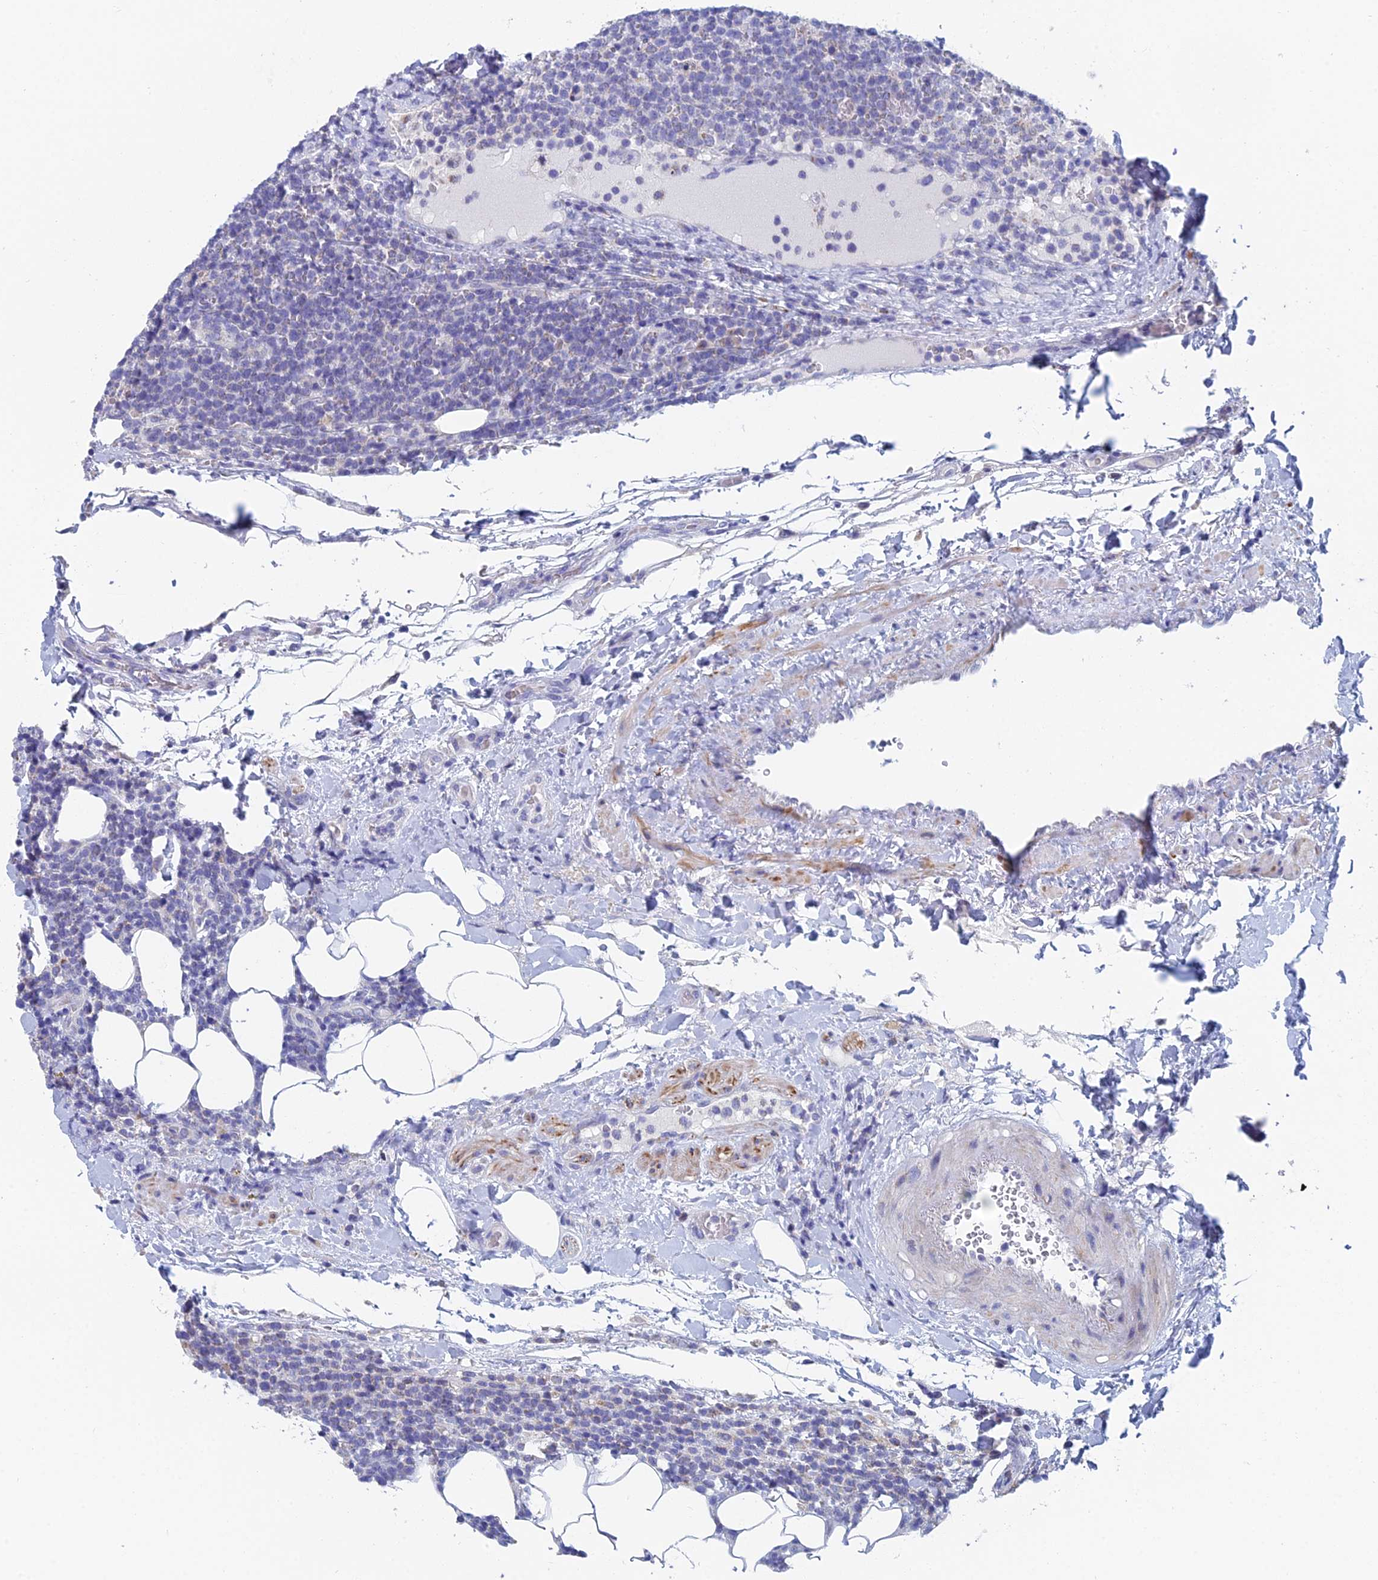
{"staining": {"intensity": "weak", "quantity": "<25%", "location": "cytoplasmic/membranous"}, "tissue": "lymphoma", "cell_type": "Tumor cells", "image_type": "cancer", "snomed": [{"axis": "morphology", "description": "Malignant lymphoma, non-Hodgkin's type, High grade"}, {"axis": "topography", "description": "Lymph node"}], "caption": "Tumor cells show no significant positivity in lymphoma.", "gene": "ACSM1", "patient": {"sex": "male", "age": 61}}